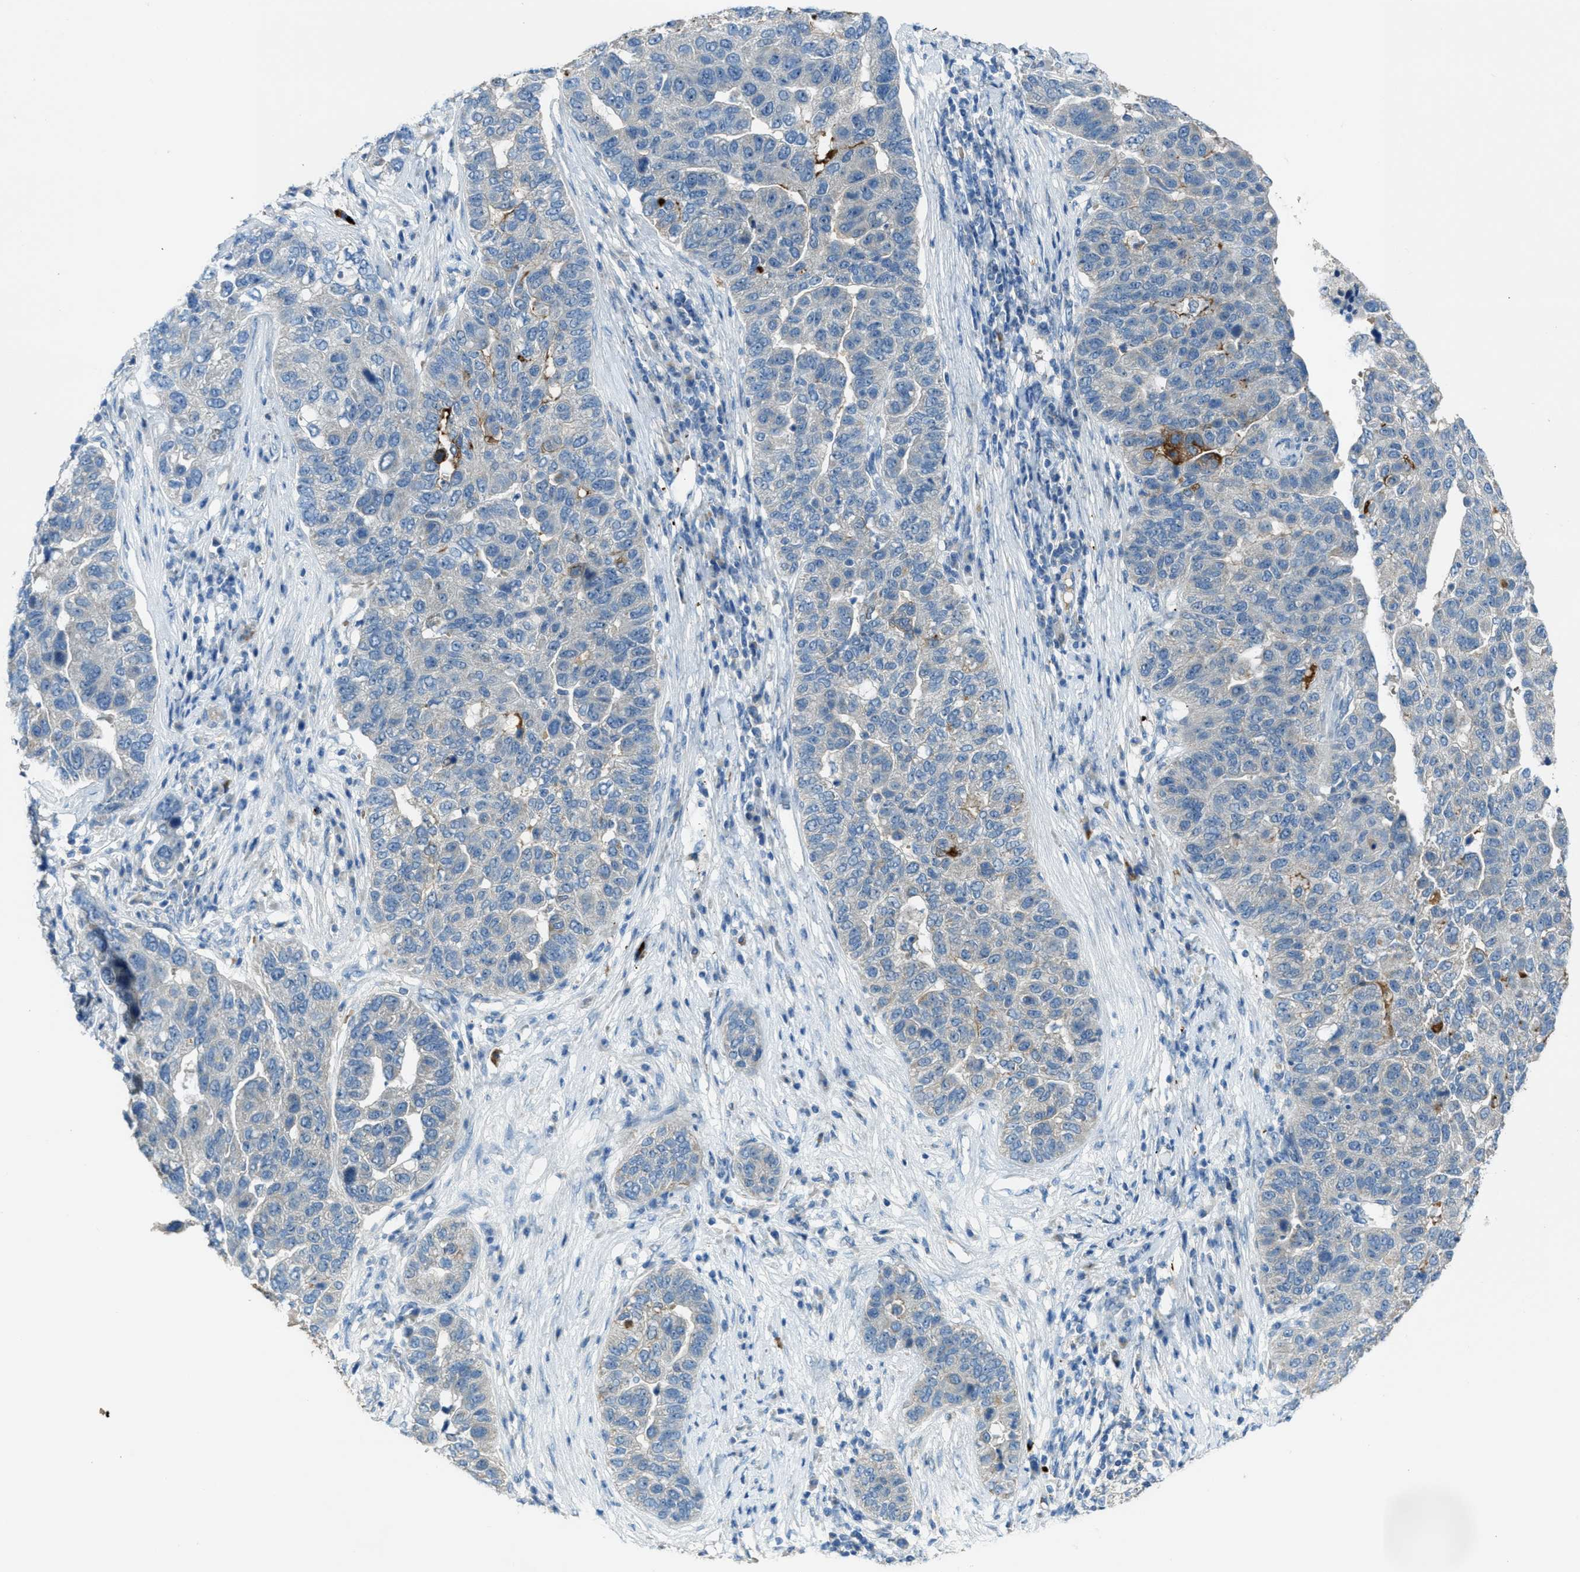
{"staining": {"intensity": "negative", "quantity": "none", "location": "none"}, "tissue": "pancreatic cancer", "cell_type": "Tumor cells", "image_type": "cancer", "snomed": [{"axis": "morphology", "description": "Adenocarcinoma, NOS"}, {"axis": "topography", "description": "Pancreas"}], "caption": "Adenocarcinoma (pancreatic) was stained to show a protein in brown. There is no significant staining in tumor cells.", "gene": "CDON", "patient": {"sex": "female", "age": 61}}